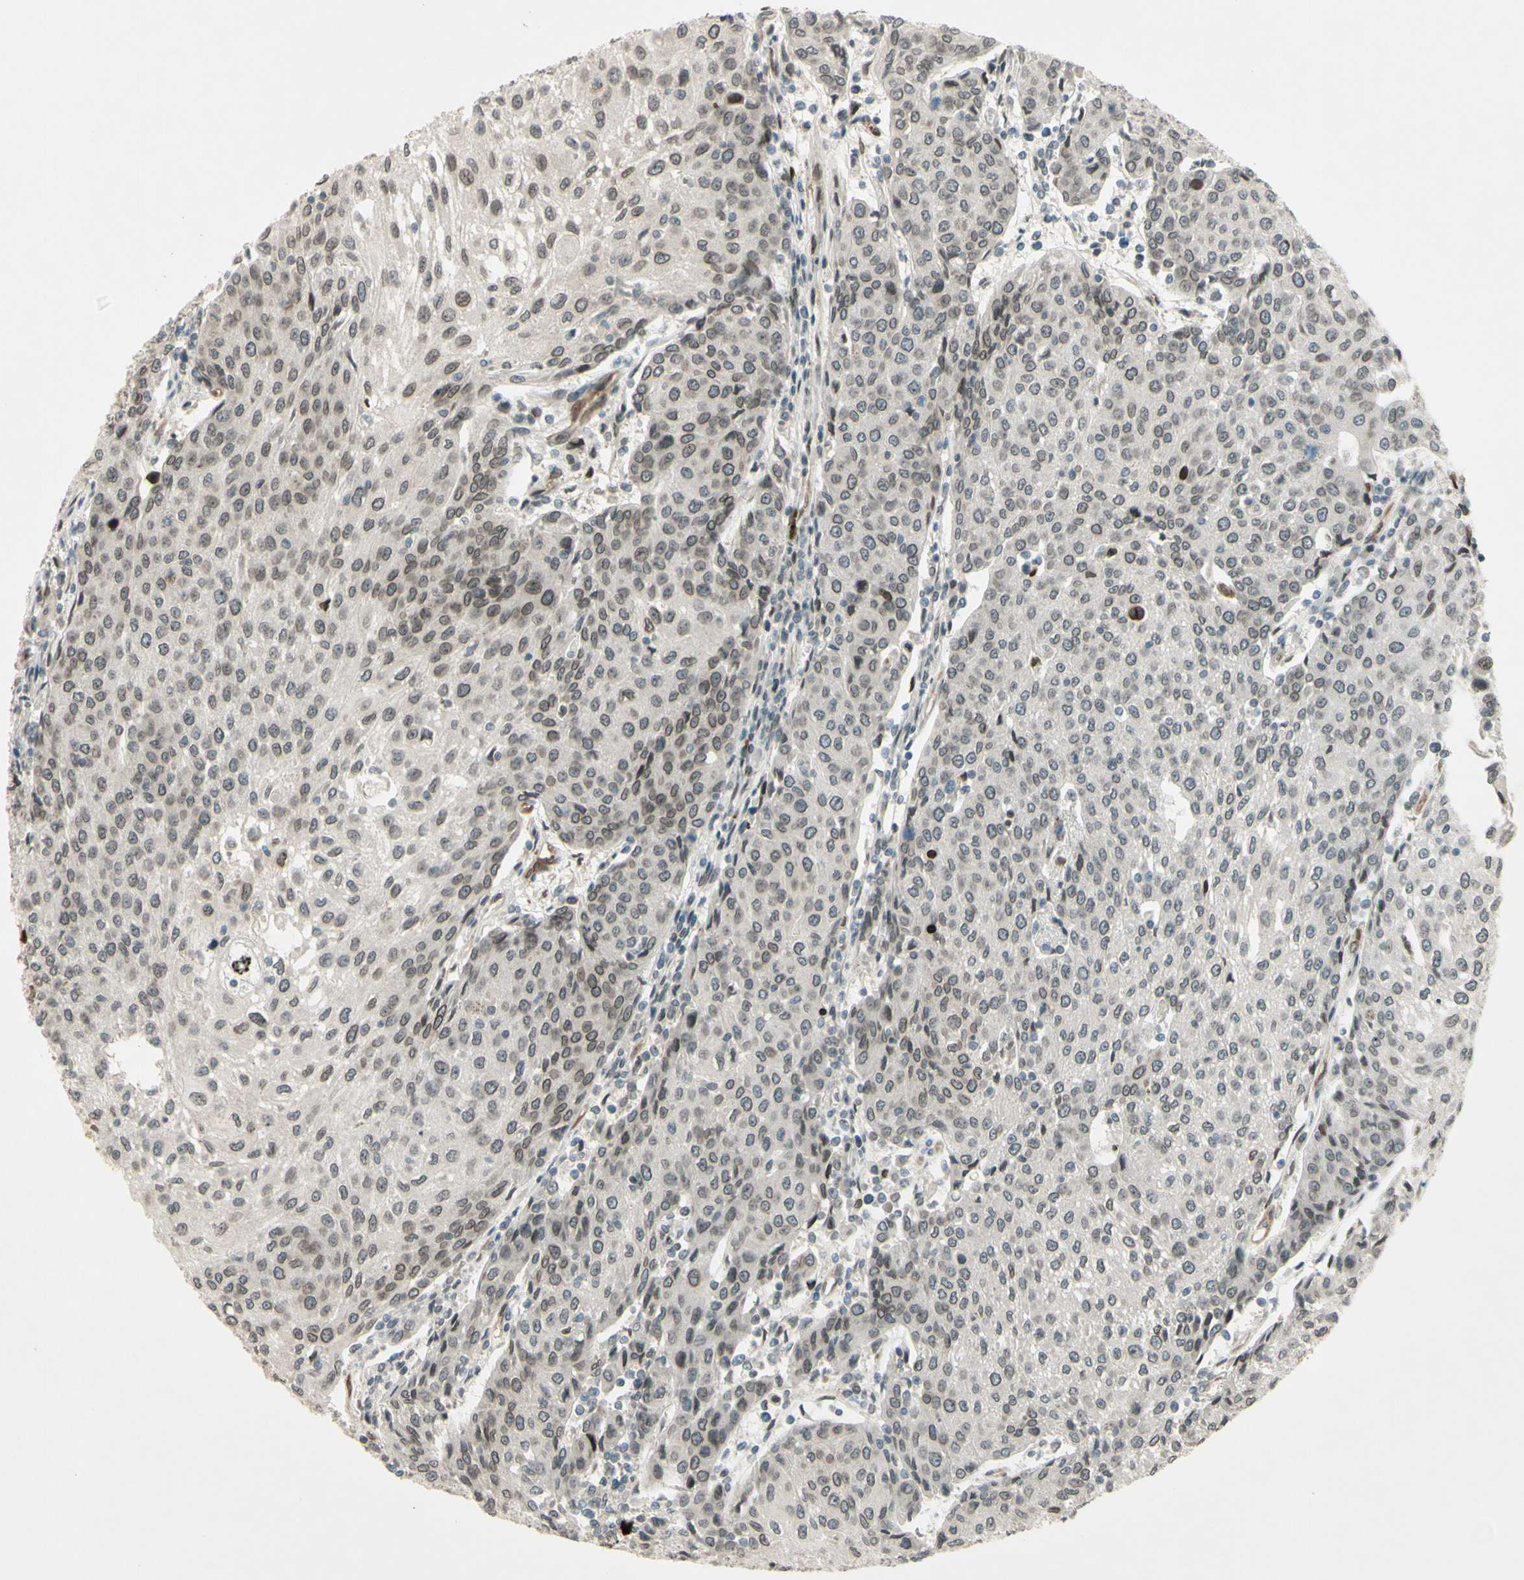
{"staining": {"intensity": "weak", "quantity": "<25%", "location": "cytoplasmic/membranous,nuclear"}, "tissue": "urothelial cancer", "cell_type": "Tumor cells", "image_type": "cancer", "snomed": [{"axis": "morphology", "description": "Urothelial carcinoma, High grade"}, {"axis": "topography", "description": "Urinary bladder"}], "caption": "Immunohistochemistry (IHC) of human urothelial cancer demonstrates no staining in tumor cells. The staining was performed using DAB (3,3'-diaminobenzidine) to visualize the protein expression in brown, while the nuclei were stained in blue with hematoxylin (Magnification: 20x).", "gene": "MLF2", "patient": {"sex": "female", "age": 85}}